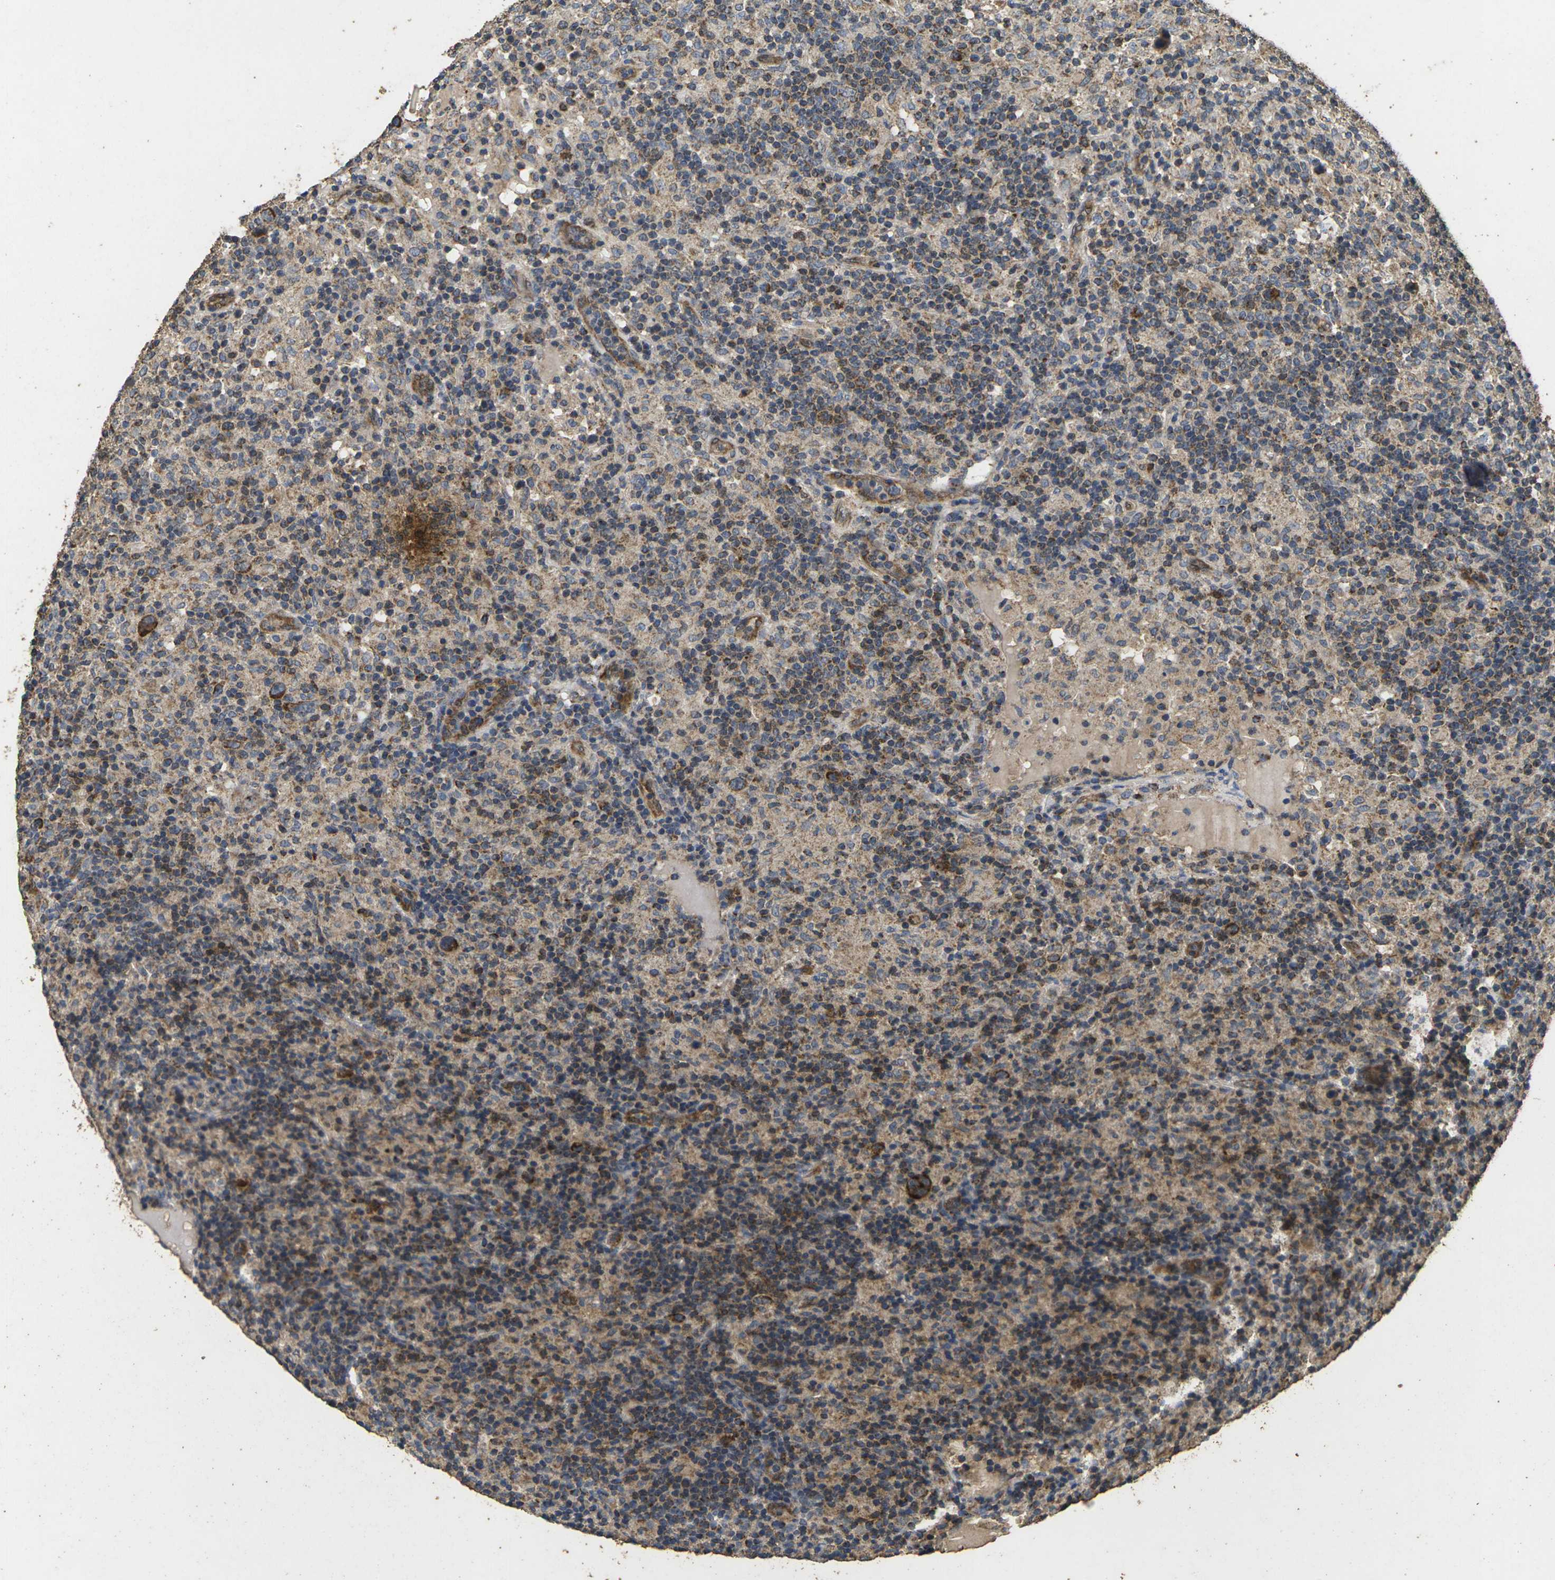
{"staining": {"intensity": "moderate", "quantity": ">75%", "location": "cytoplasmic/membranous"}, "tissue": "lymphoma", "cell_type": "Tumor cells", "image_type": "cancer", "snomed": [{"axis": "morphology", "description": "Hodgkin's disease, NOS"}, {"axis": "topography", "description": "Lymph node"}], "caption": "A brown stain shows moderate cytoplasmic/membranous expression of a protein in human Hodgkin's disease tumor cells.", "gene": "MAPK11", "patient": {"sex": "male", "age": 70}}